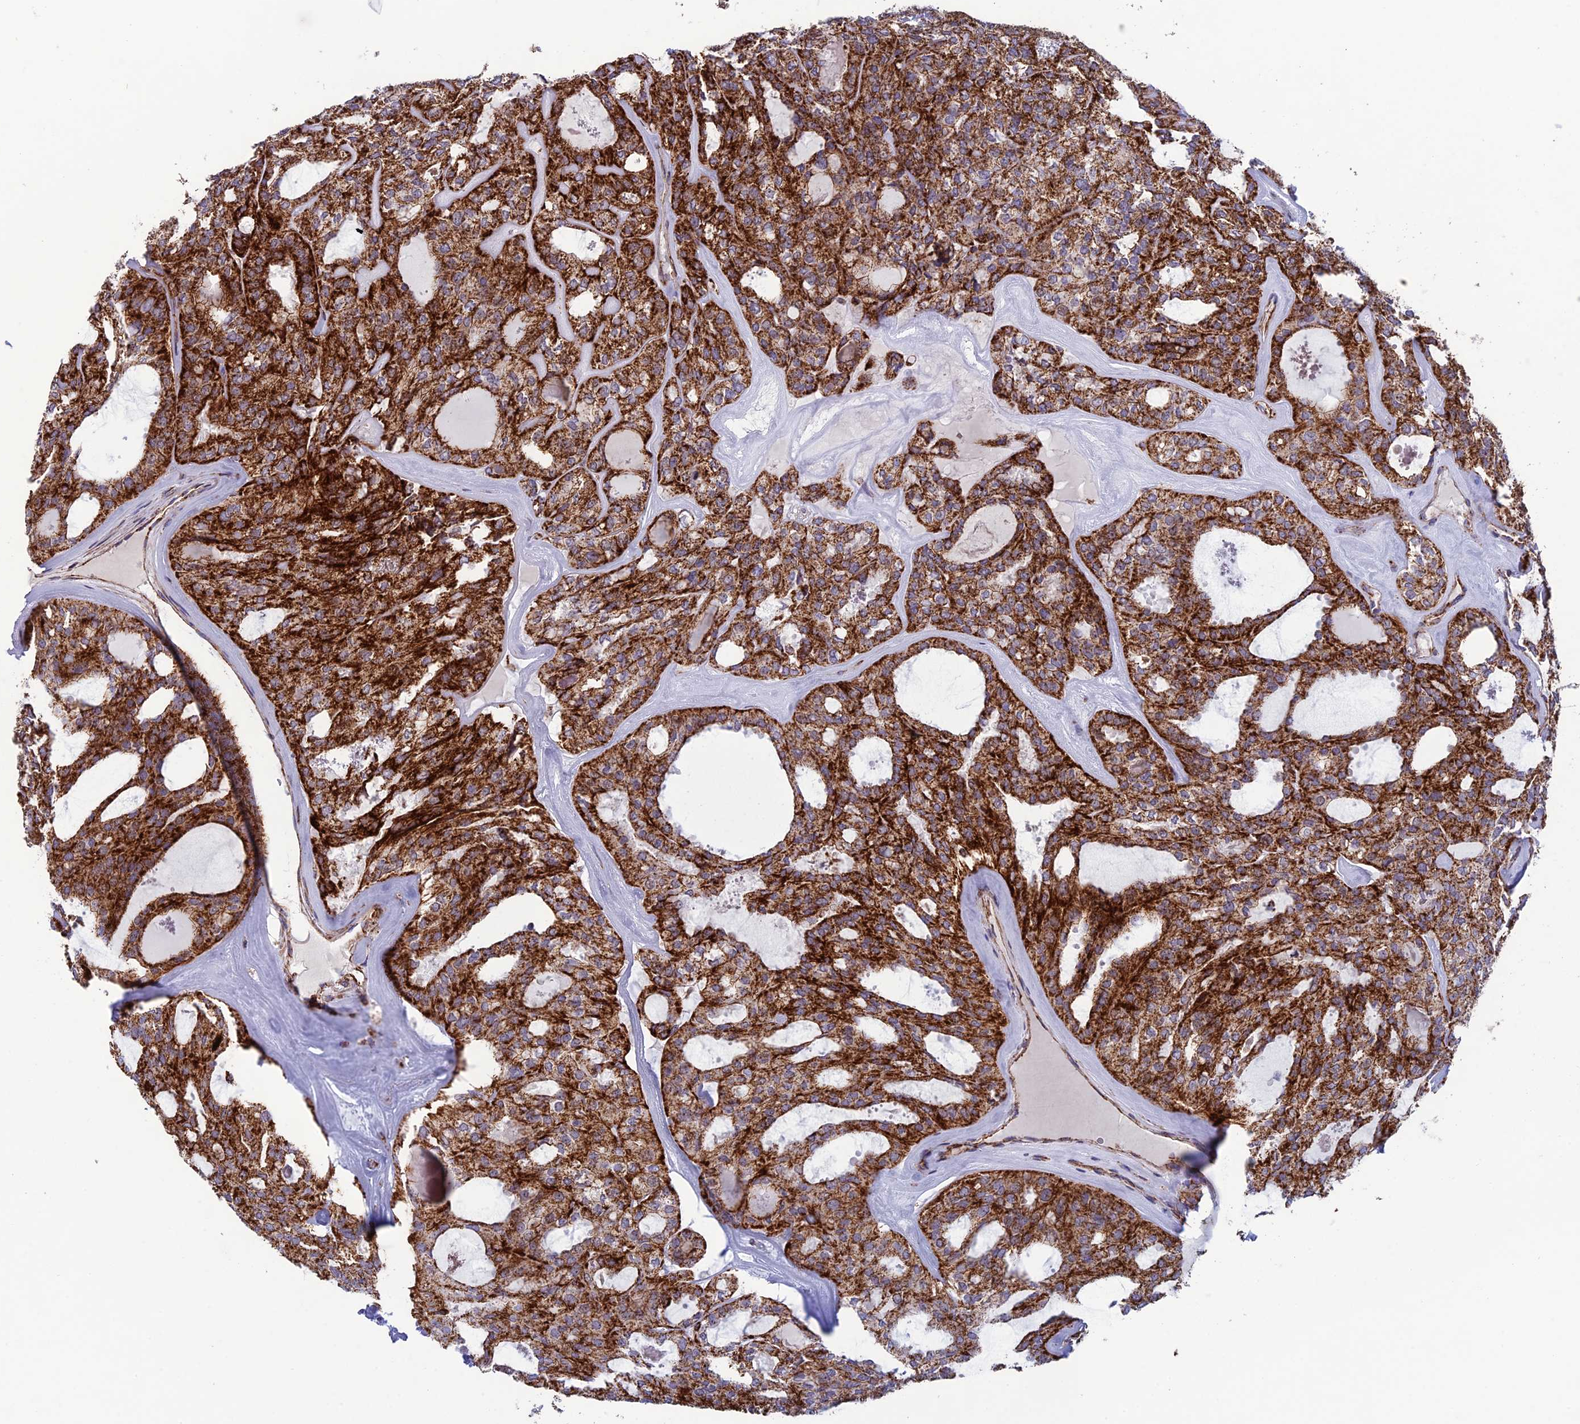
{"staining": {"intensity": "moderate", "quantity": ">75%", "location": "cytoplasmic/membranous"}, "tissue": "thyroid cancer", "cell_type": "Tumor cells", "image_type": "cancer", "snomed": [{"axis": "morphology", "description": "Follicular adenoma carcinoma, NOS"}, {"axis": "topography", "description": "Thyroid gland"}], "caption": "Protein staining demonstrates moderate cytoplasmic/membranous staining in about >75% of tumor cells in follicular adenoma carcinoma (thyroid). The protein of interest is stained brown, and the nuclei are stained in blue (DAB (3,3'-diaminobenzidine) IHC with brightfield microscopy, high magnification).", "gene": "MRPS18B", "patient": {"sex": "male", "age": 75}}